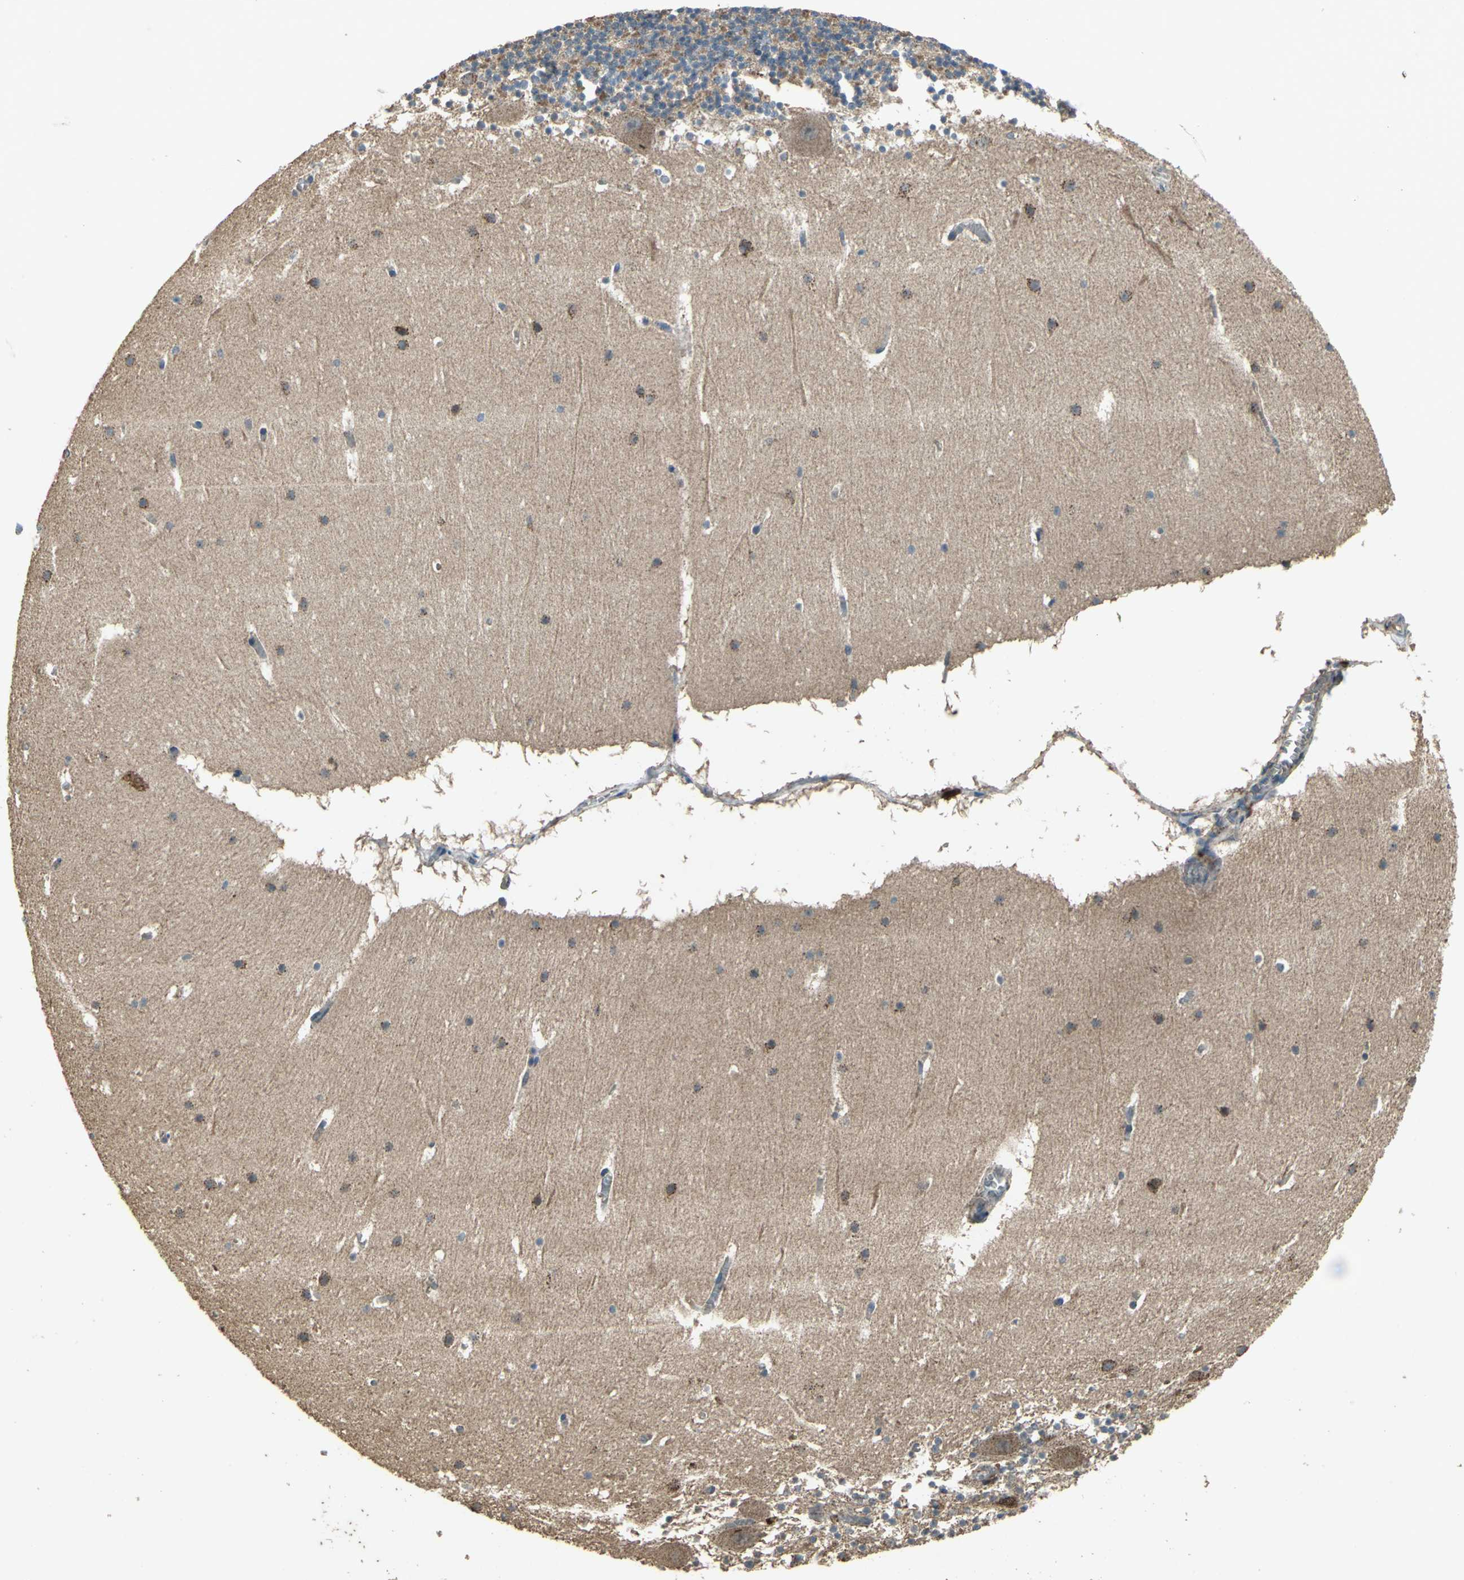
{"staining": {"intensity": "moderate", "quantity": "25%-75%", "location": "cytoplasmic/membranous"}, "tissue": "cerebellum", "cell_type": "Cells in granular layer", "image_type": "normal", "snomed": [{"axis": "morphology", "description": "Normal tissue, NOS"}, {"axis": "topography", "description": "Cerebellum"}], "caption": "The immunohistochemical stain shows moderate cytoplasmic/membranous positivity in cells in granular layer of normal cerebellum.", "gene": "POLRMT", "patient": {"sex": "male", "age": 45}}